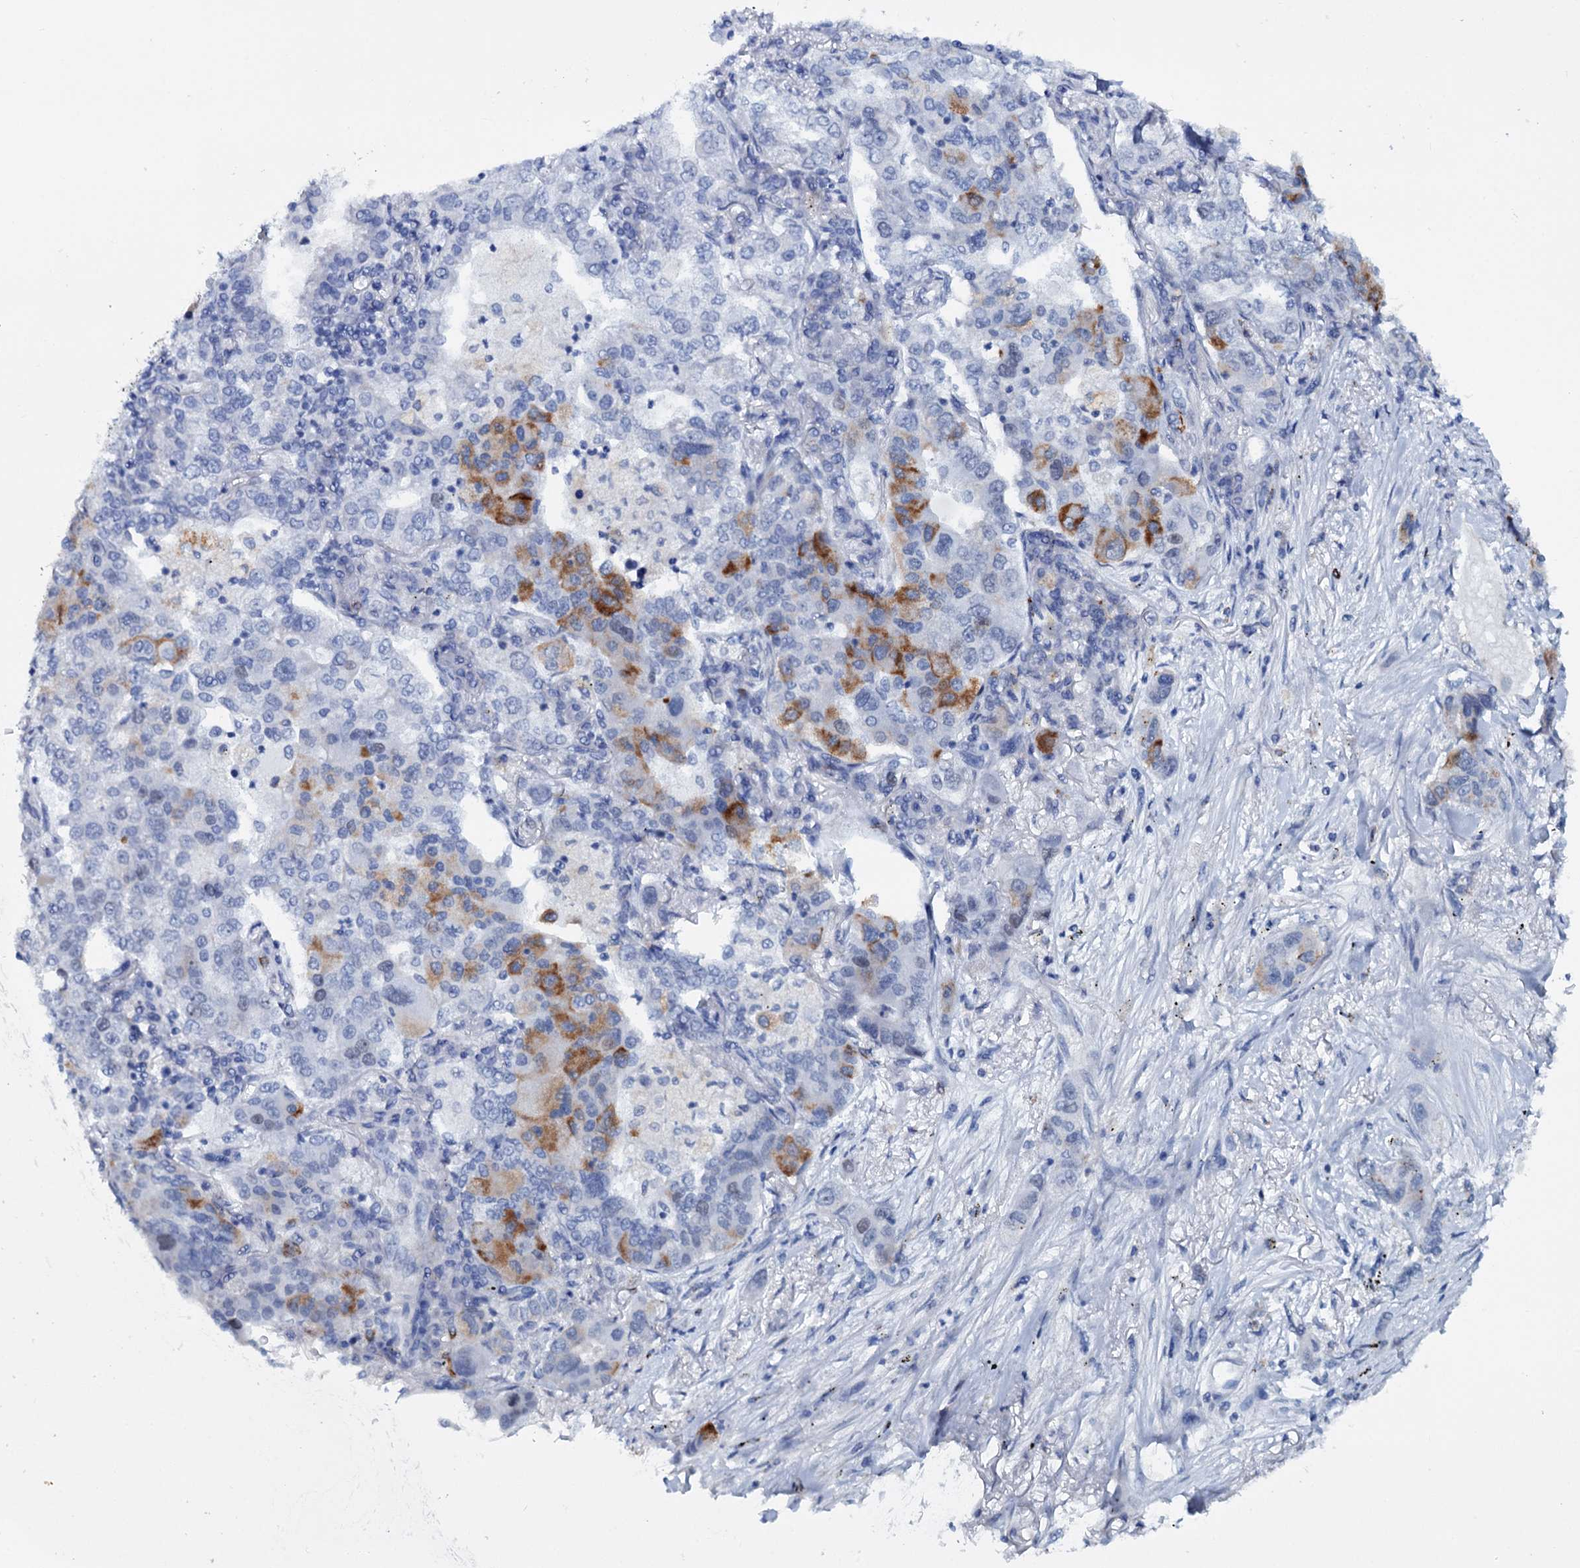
{"staining": {"intensity": "negative", "quantity": "none", "location": "none"}, "tissue": "lung cancer", "cell_type": "Tumor cells", "image_type": "cancer", "snomed": [{"axis": "morphology", "description": "Adenocarcinoma, NOS"}, {"axis": "topography", "description": "Lung"}], "caption": "Tumor cells are negative for brown protein staining in lung cancer (adenocarcinoma).", "gene": "FAM111B", "patient": {"sex": "male", "age": 49}}